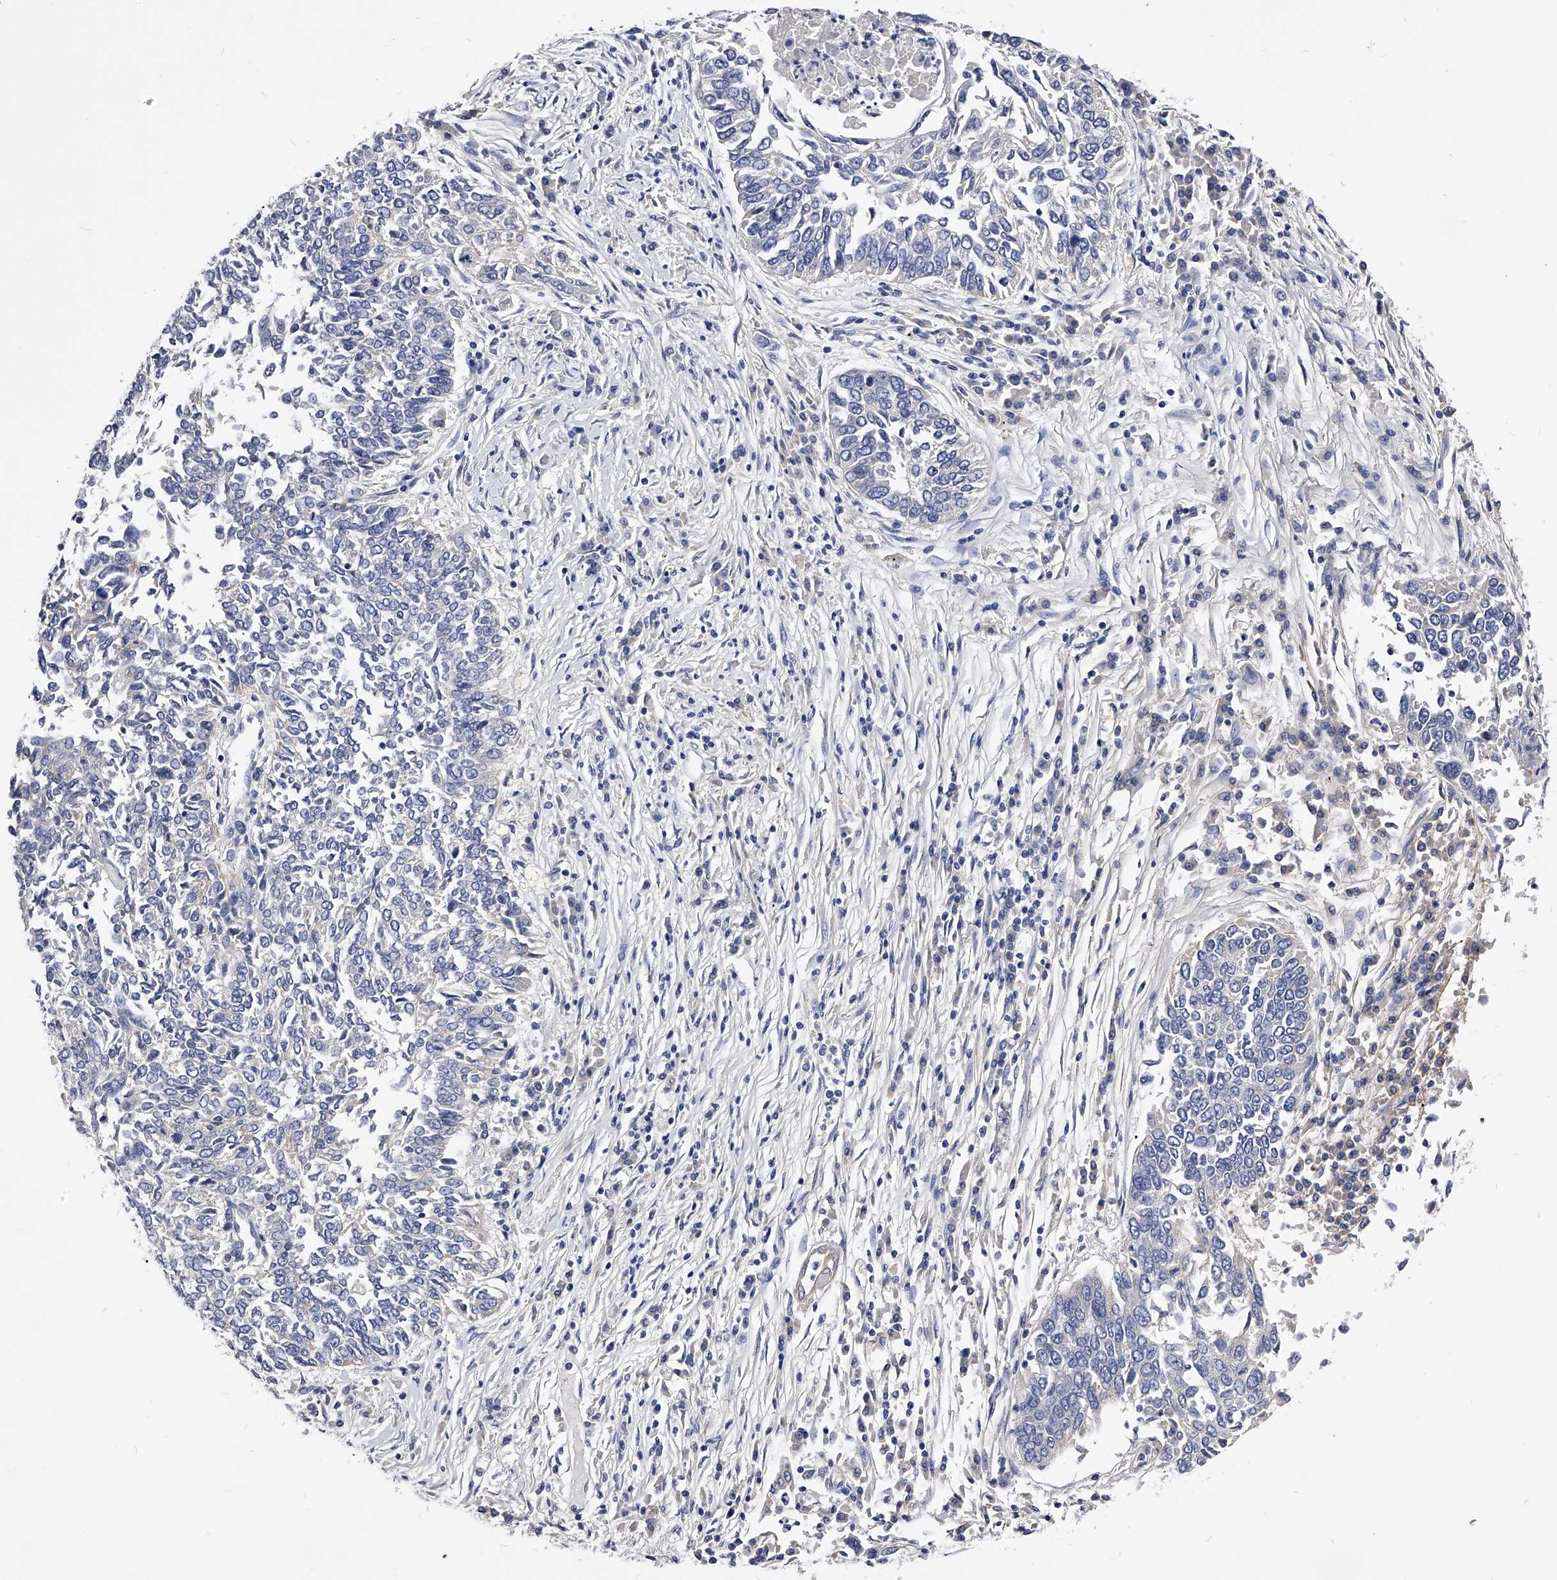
{"staining": {"intensity": "negative", "quantity": "none", "location": "none"}, "tissue": "lung cancer", "cell_type": "Tumor cells", "image_type": "cancer", "snomed": [{"axis": "morphology", "description": "Normal tissue, NOS"}, {"axis": "morphology", "description": "Squamous cell carcinoma, NOS"}, {"axis": "topography", "description": "Cartilage tissue"}, {"axis": "topography", "description": "Bronchus"}, {"axis": "topography", "description": "Lung"}, {"axis": "topography", "description": "Peripheral nerve tissue"}], "caption": "The histopathology image shows no significant staining in tumor cells of lung squamous cell carcinoma.", "gene": "ZNF529", "patient": {"sex": "female", "age": 49}}